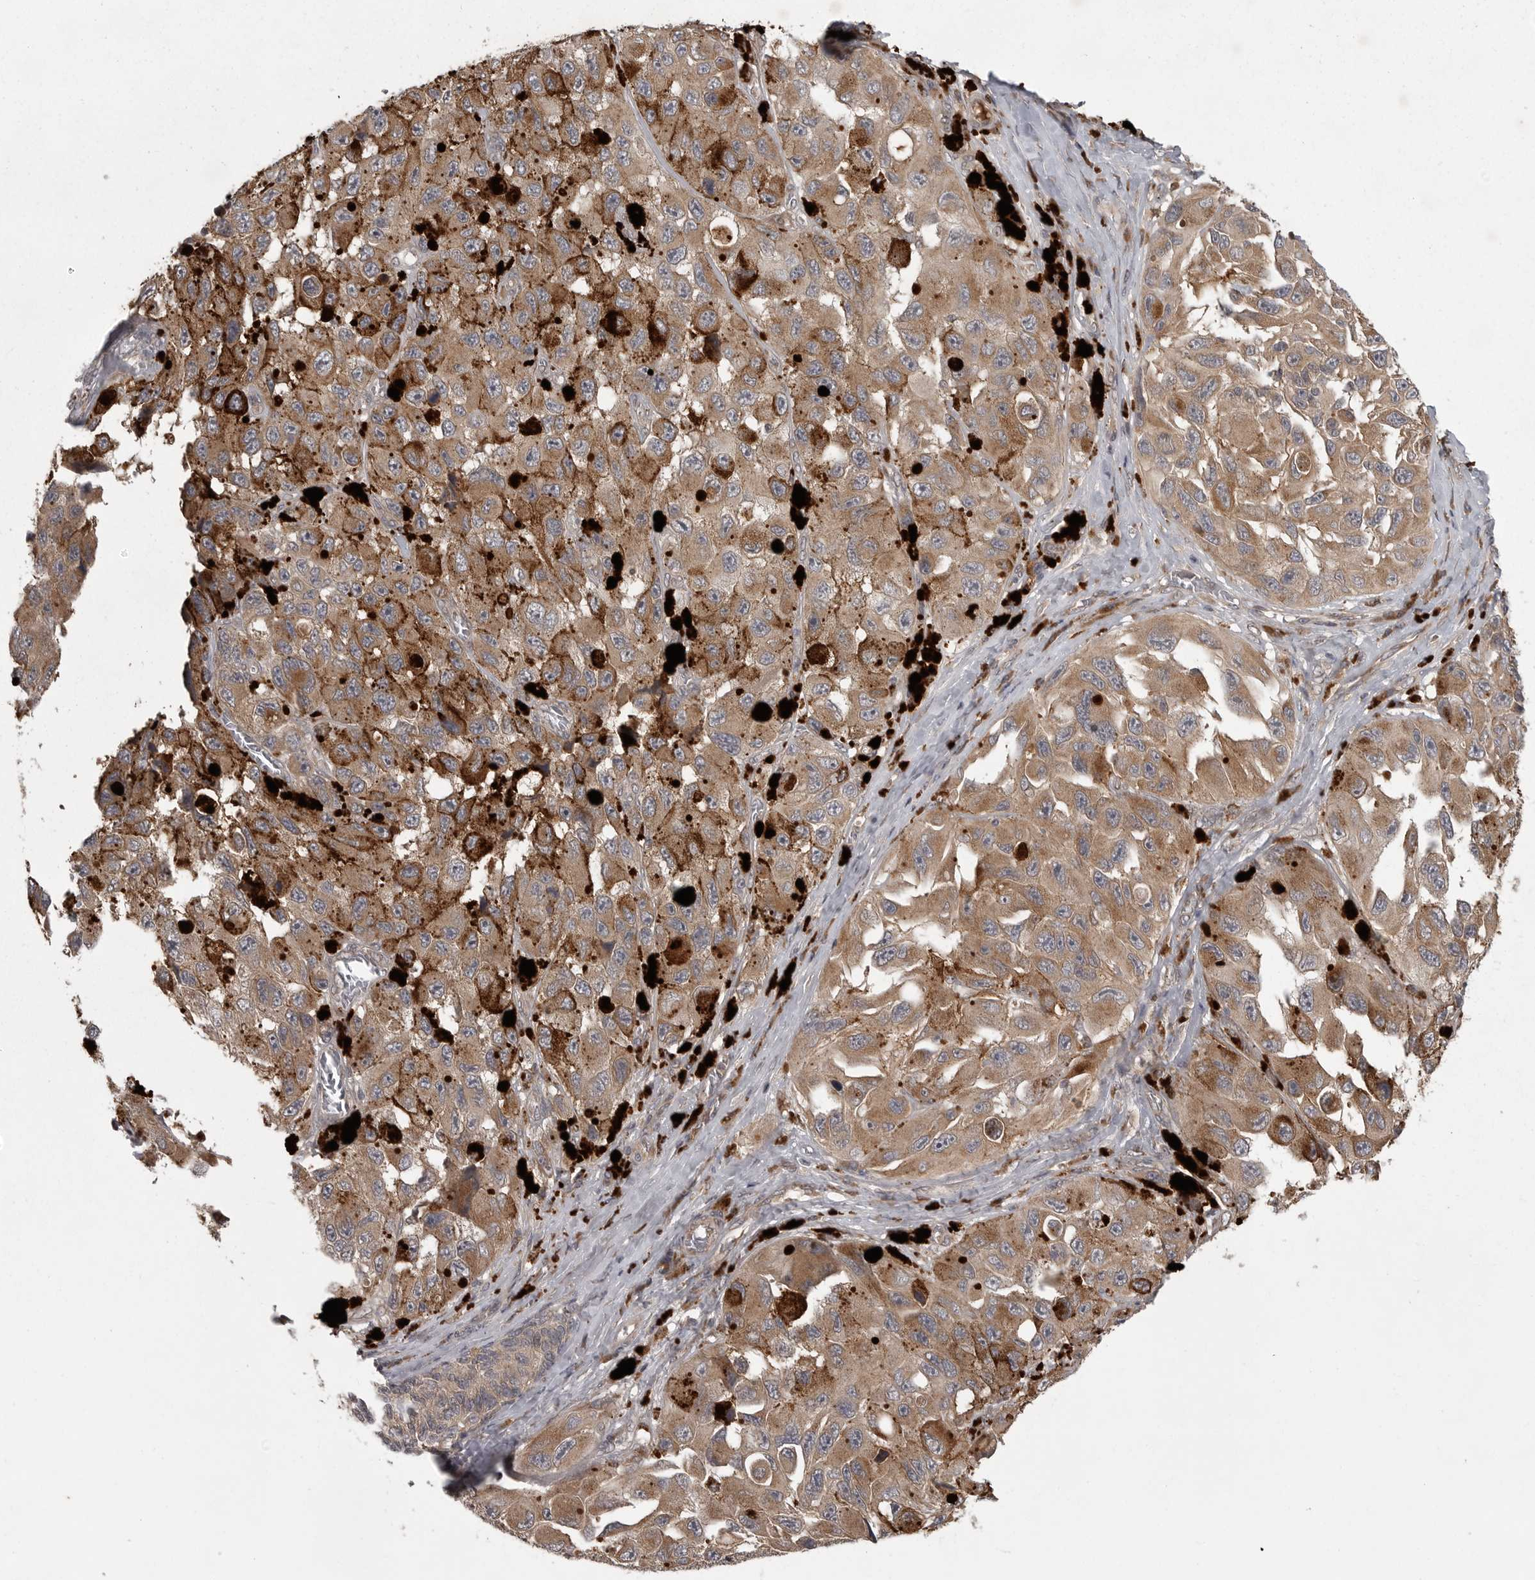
{"staining": {"intensity": "moderate", "quantity": ">75%", "location": "cytoplasmic/membranous"}, "tissue": "melanoma", "cell_type": "Tumor cells", "image_type": "cancer", "snomed": [{"axis": "morphology", "description": "Malignant melanoma, NOS"}, {"axis": "topography", "description": "Skin"}], "caption": "Melanoma stained with immunohistochemistry (IHC) demonstrates moderate cytoplasmic/membranous staining in about >75% of tumor cells. Nuclei are stained in blue.", "gene": "GPR31", "patient": {"sex": "female", "age": 73}}